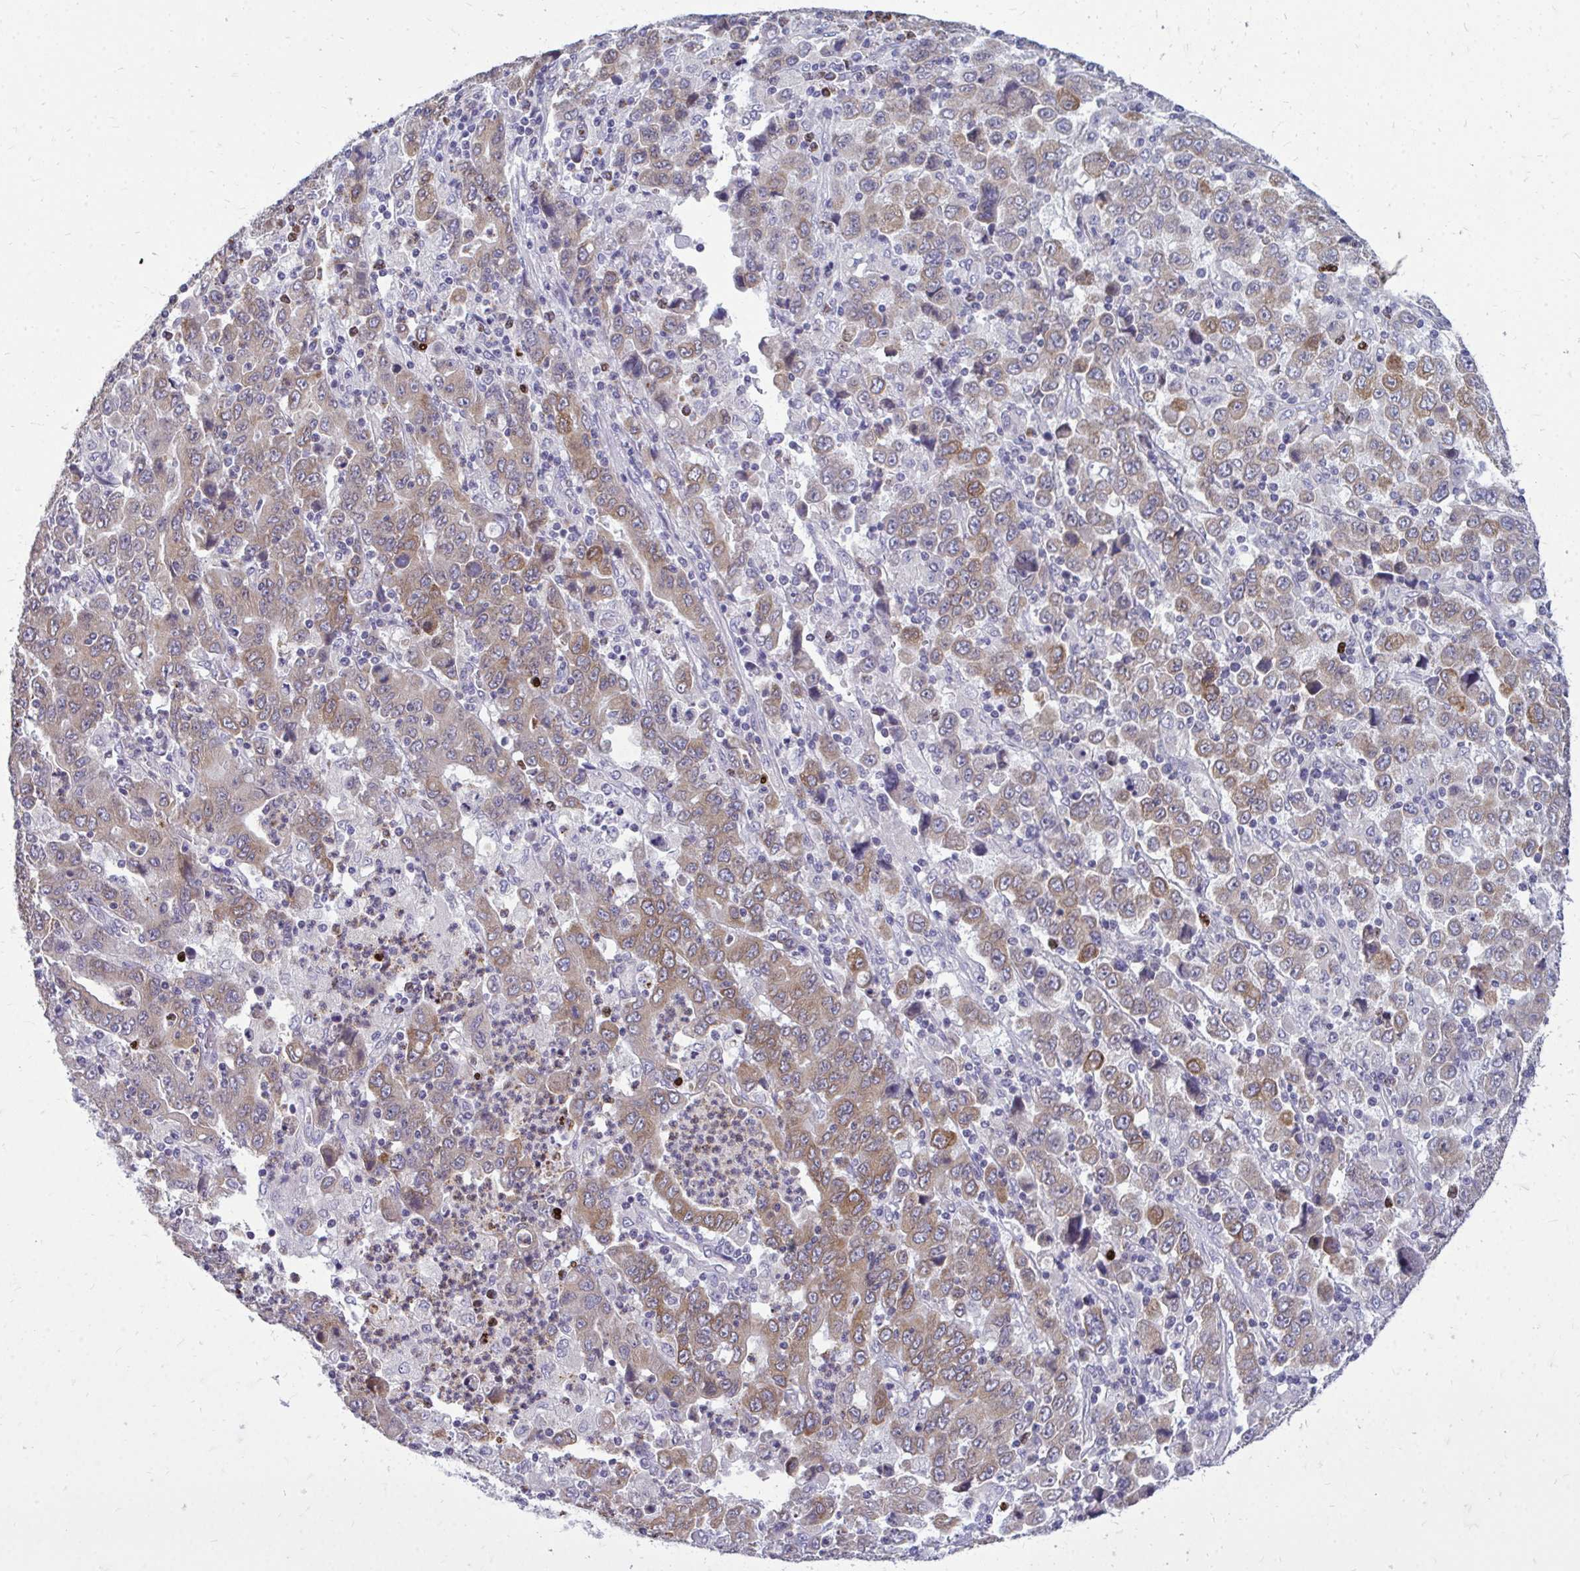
{"staining": {"intensity": "moderate", "quantity": ">75%", "location": "cytoplasmic/membranous"}, "tissue": "stomach cancer", "cell_type": "Tumor cells", "image_type": "cancer", "snomed": [{"axis": "morphology", "description": "Adenocarcinoma, NOS"}, {"axis": "topography", "description": "Stomach, upper"}], "caption": "Protein expression analysis of human adenocarcinoma (stomach) reveals moderate cytoplasmic/membranous expression in about >75% of tumor cells.", "gene": "ACSL5", "patient": {"sex": "male", "age": 69}}